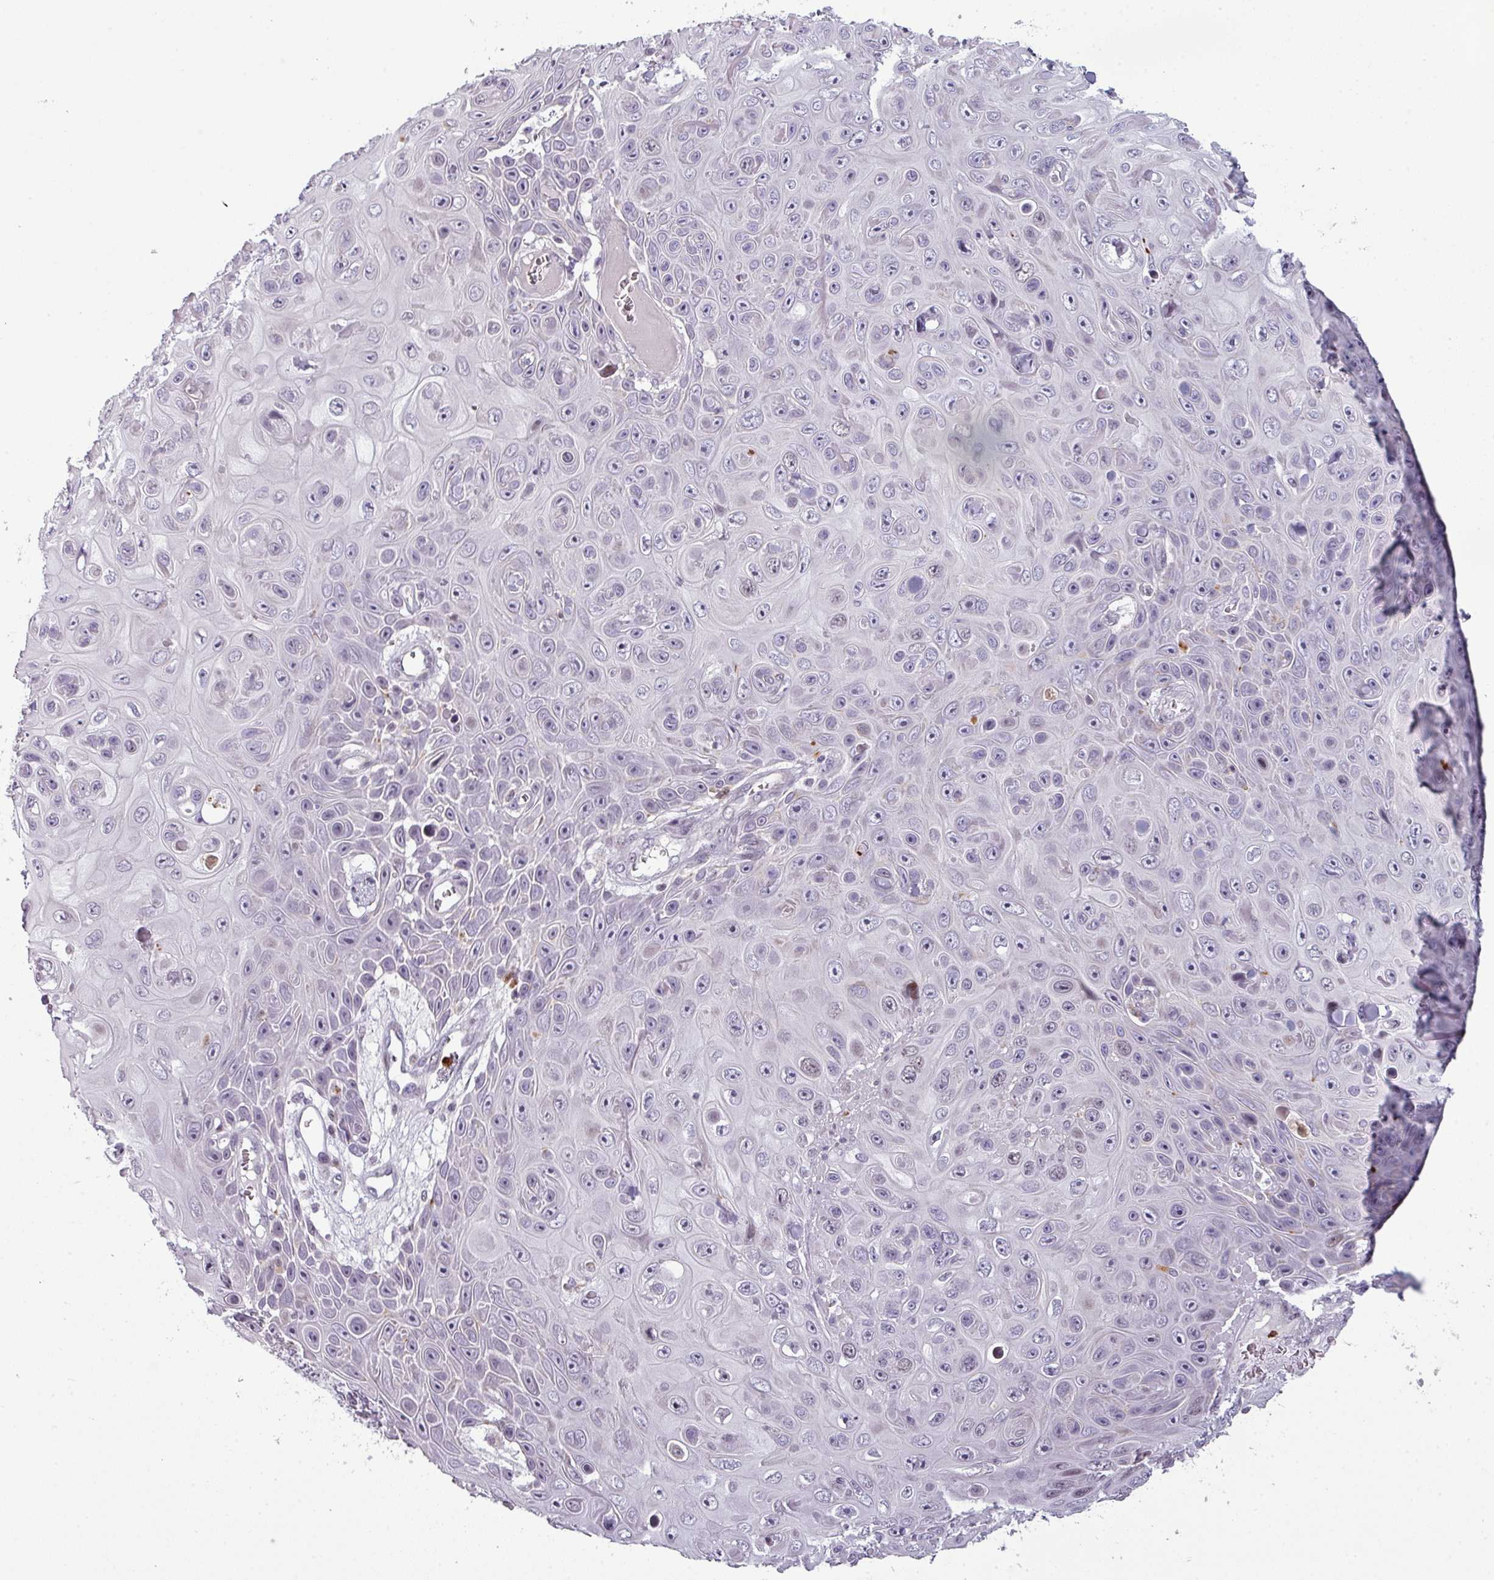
{"staining": {"intensity": "negative", "quantity": "none", "location": "none"}, "tissue": "skin cancer", "cell_type": "Tumor cells", "image_type": "cancer", "snomed": [{"axis": "morphology", "description": "Squamous cell carcinoma, NOS"}, {"axis": "topography", "description": "Skin"}], "caption": "A photomicrograph of human squamous cell carcinoma (skin) is negative for staining in tumor cells.", "gene": "TMEFF1", "patient": {"sex": "male", "age": 82}}